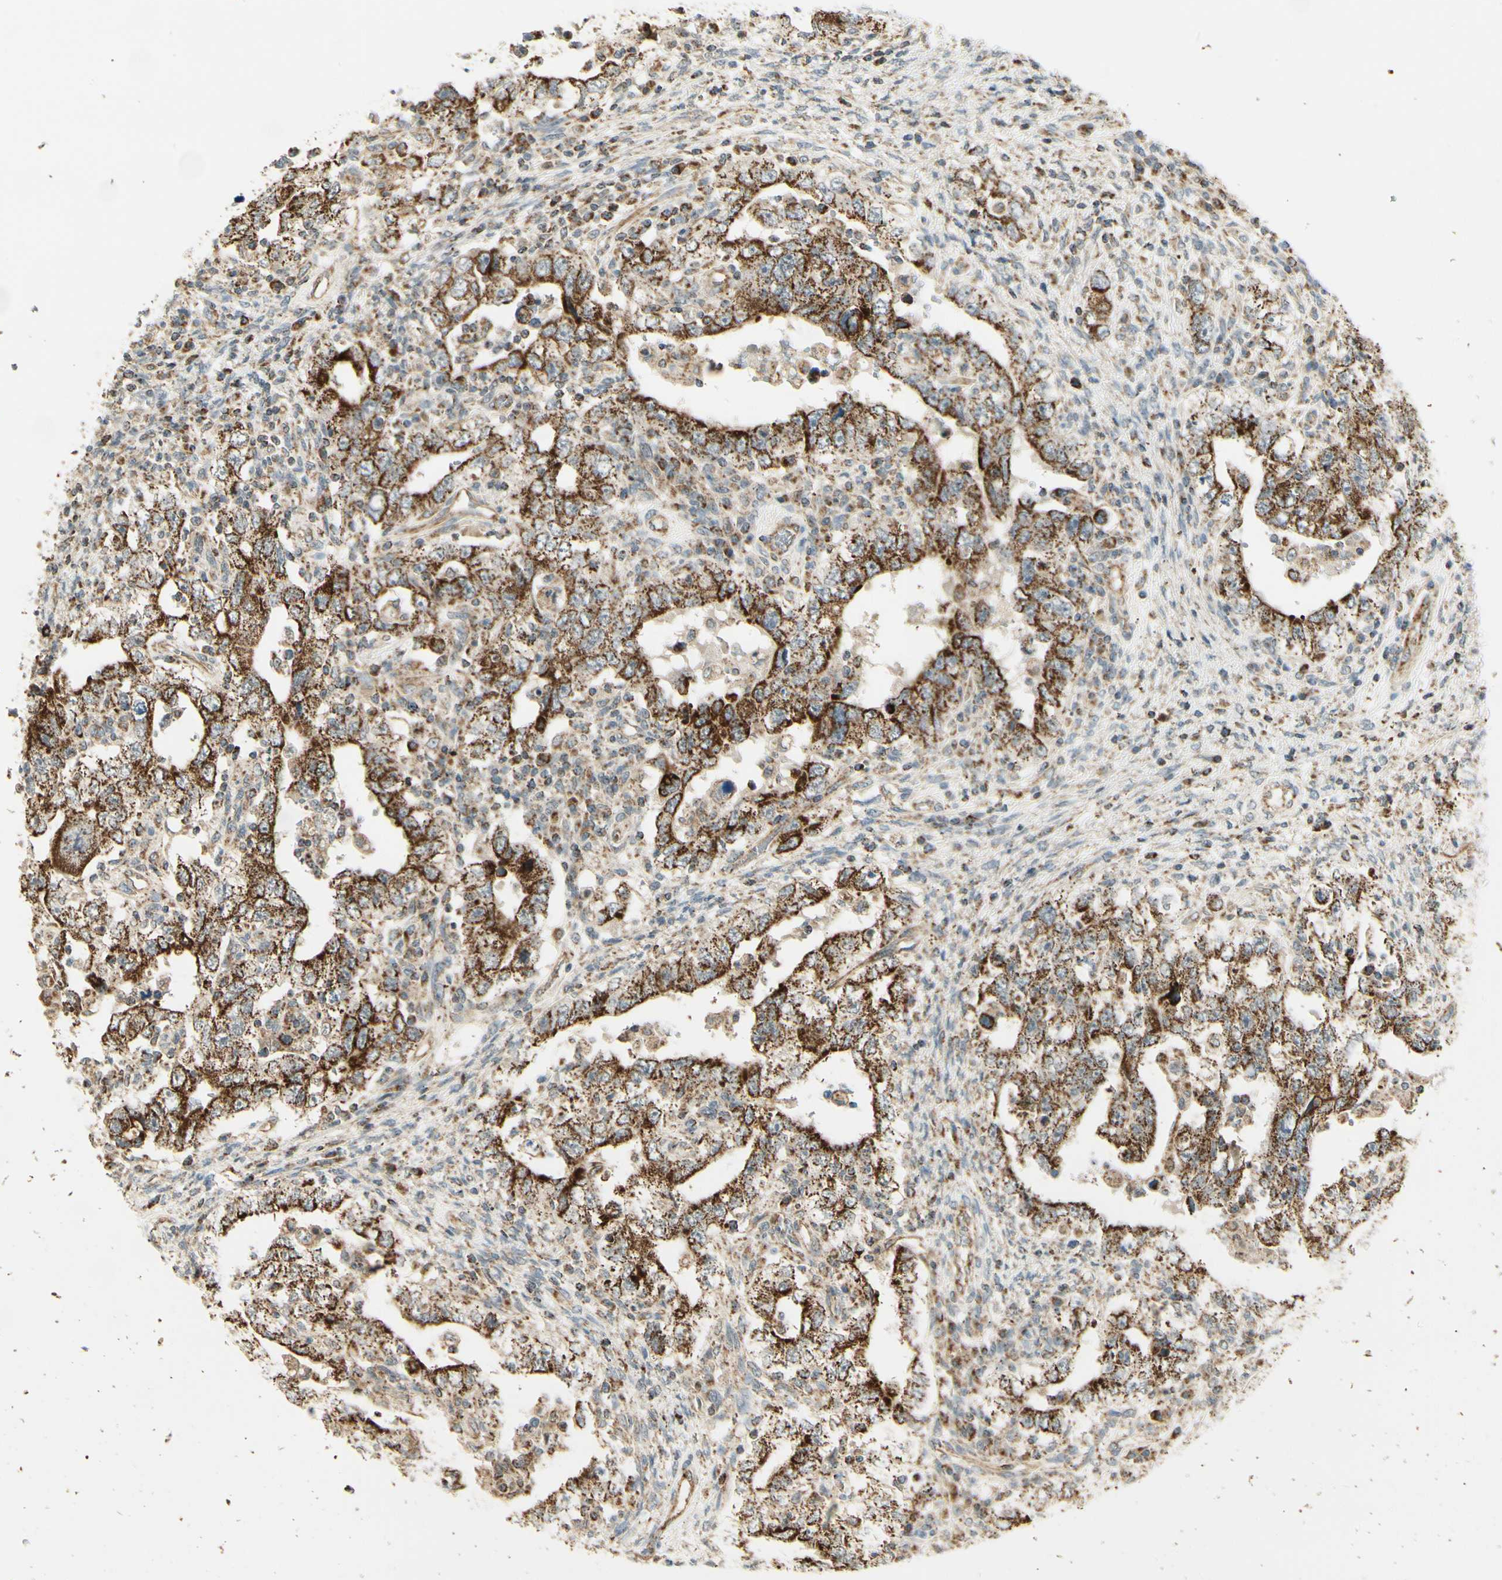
{"staining": {"intensity": "strong", "quantity": ">75%", "location": "cytoplasmic/membranous"}, "tissue": "testis cancer", "cell_type": "Tumor cells", "image_type": "cancer", "snomed": [{"axis": "morphology", "description": "Carcinoma, Embryonal, NOS"}, {"axis": "topography", "description": "Testis"}], "caption": "Strong cytoplasmic/membranous staining is identified in approximately >75% of tumor cells in testis cancer (embryonal carcinoma). The protein is shown in brown color, while the nuclei are stained blue.", "gene": "EPHB3", "patient": {"sex": "male", "age": 26}}